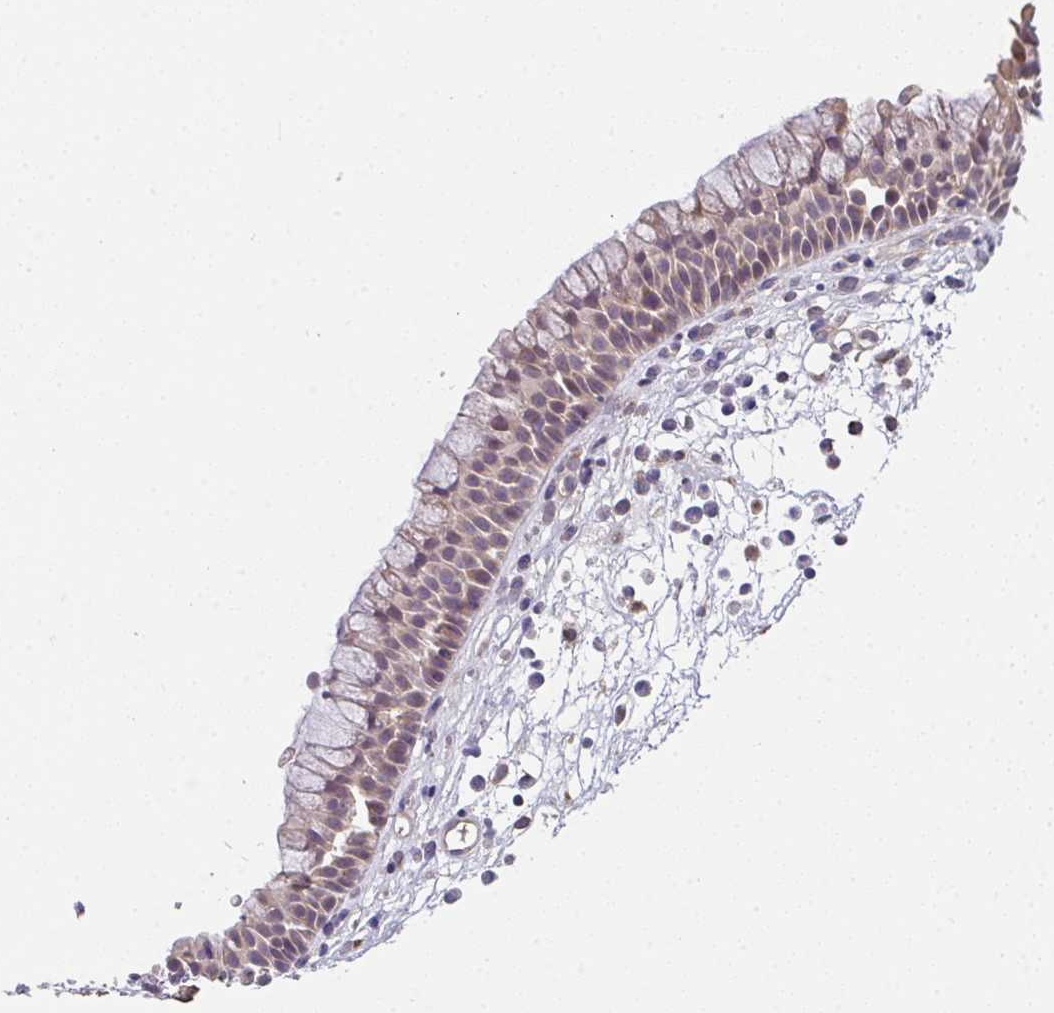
{"staining": {"intensity": "weak", "quantity": "25%-75%", "location": "cytoplasmic/membranous"}, "tissue": "nasopharynx", "cell_type": "Respiratory epithelial cells", "image_type": "normal", "snomed": [{"axis": "morphology", "description": "Normal tissue, NOS"}, {"axis": "topography", "description": "Nasopharynx"}], "caption": "IHC of benign human nasopharynx displays low levels of weak cytoplasmic/membranous expression in approximately 25%-75% of respiratory epithelial cells. (DAB (3,3'-diaminobenzidine) IHC with brightfield microscopy, high magnification).", "gene": "TSPAN31", "patient": {"sex": "male", "age": 56}}